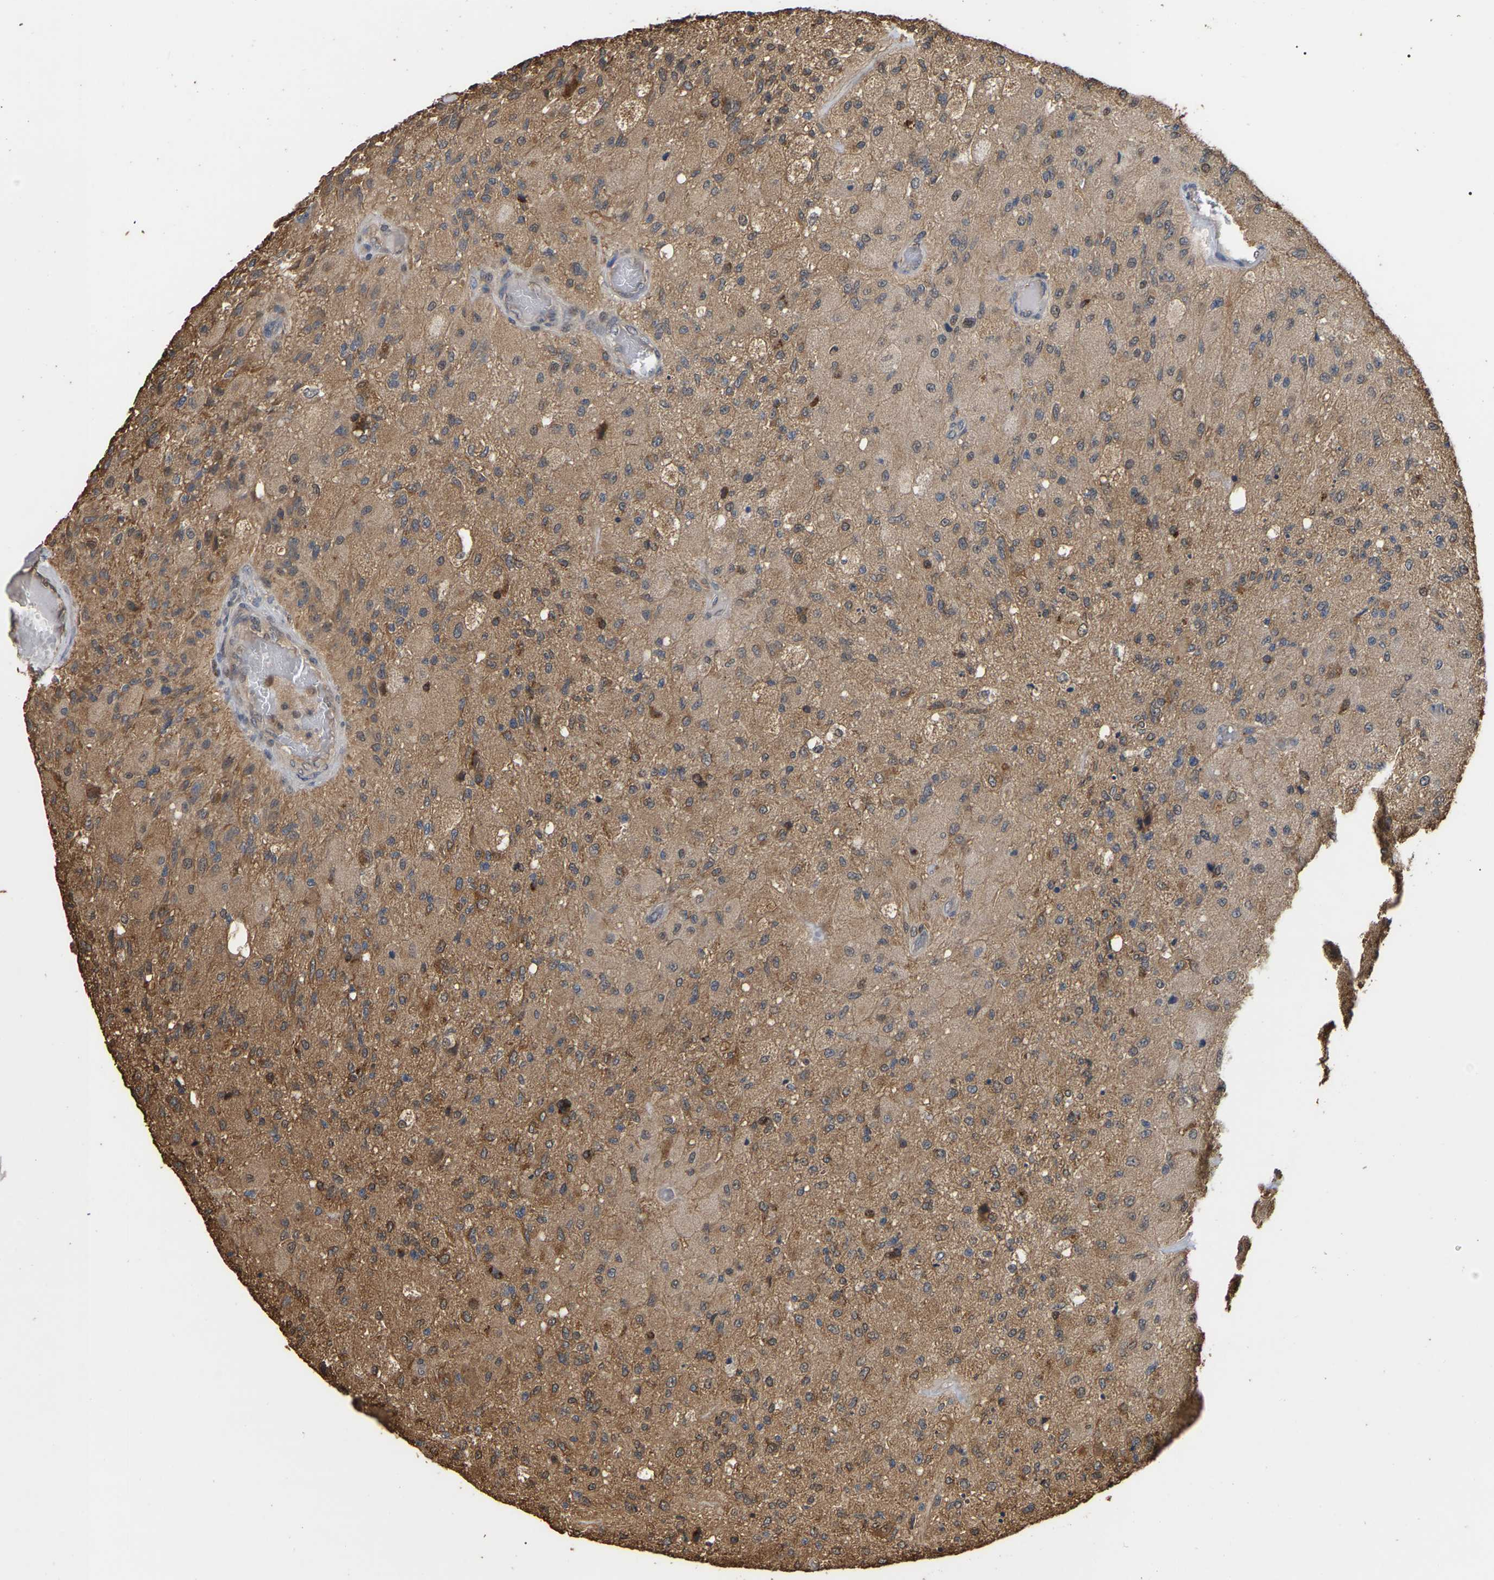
{"staining": {"intensity": "moderate", "quantity": ">75%", "location": "cytoplasmic/membranous"}, "tissue": "glioma", "cell_type": "Tumor cells", "image_type": "cancer", "snomed": [{"axis": "morphology", "description": "Normal tissue, NOS"}, {"axis": "morphology", "description": "Glioma, malignant, High grade"}, {"axis": "topography", "description": "Cerebral cortex"}], "caption": "Protein analysis of glioma tissue exhibits moderate cytoplasmic/membranous expression in about >75% of tumor cells.", "gene": "FAM219A", "patient": {"sex": "male", "age": 77}}